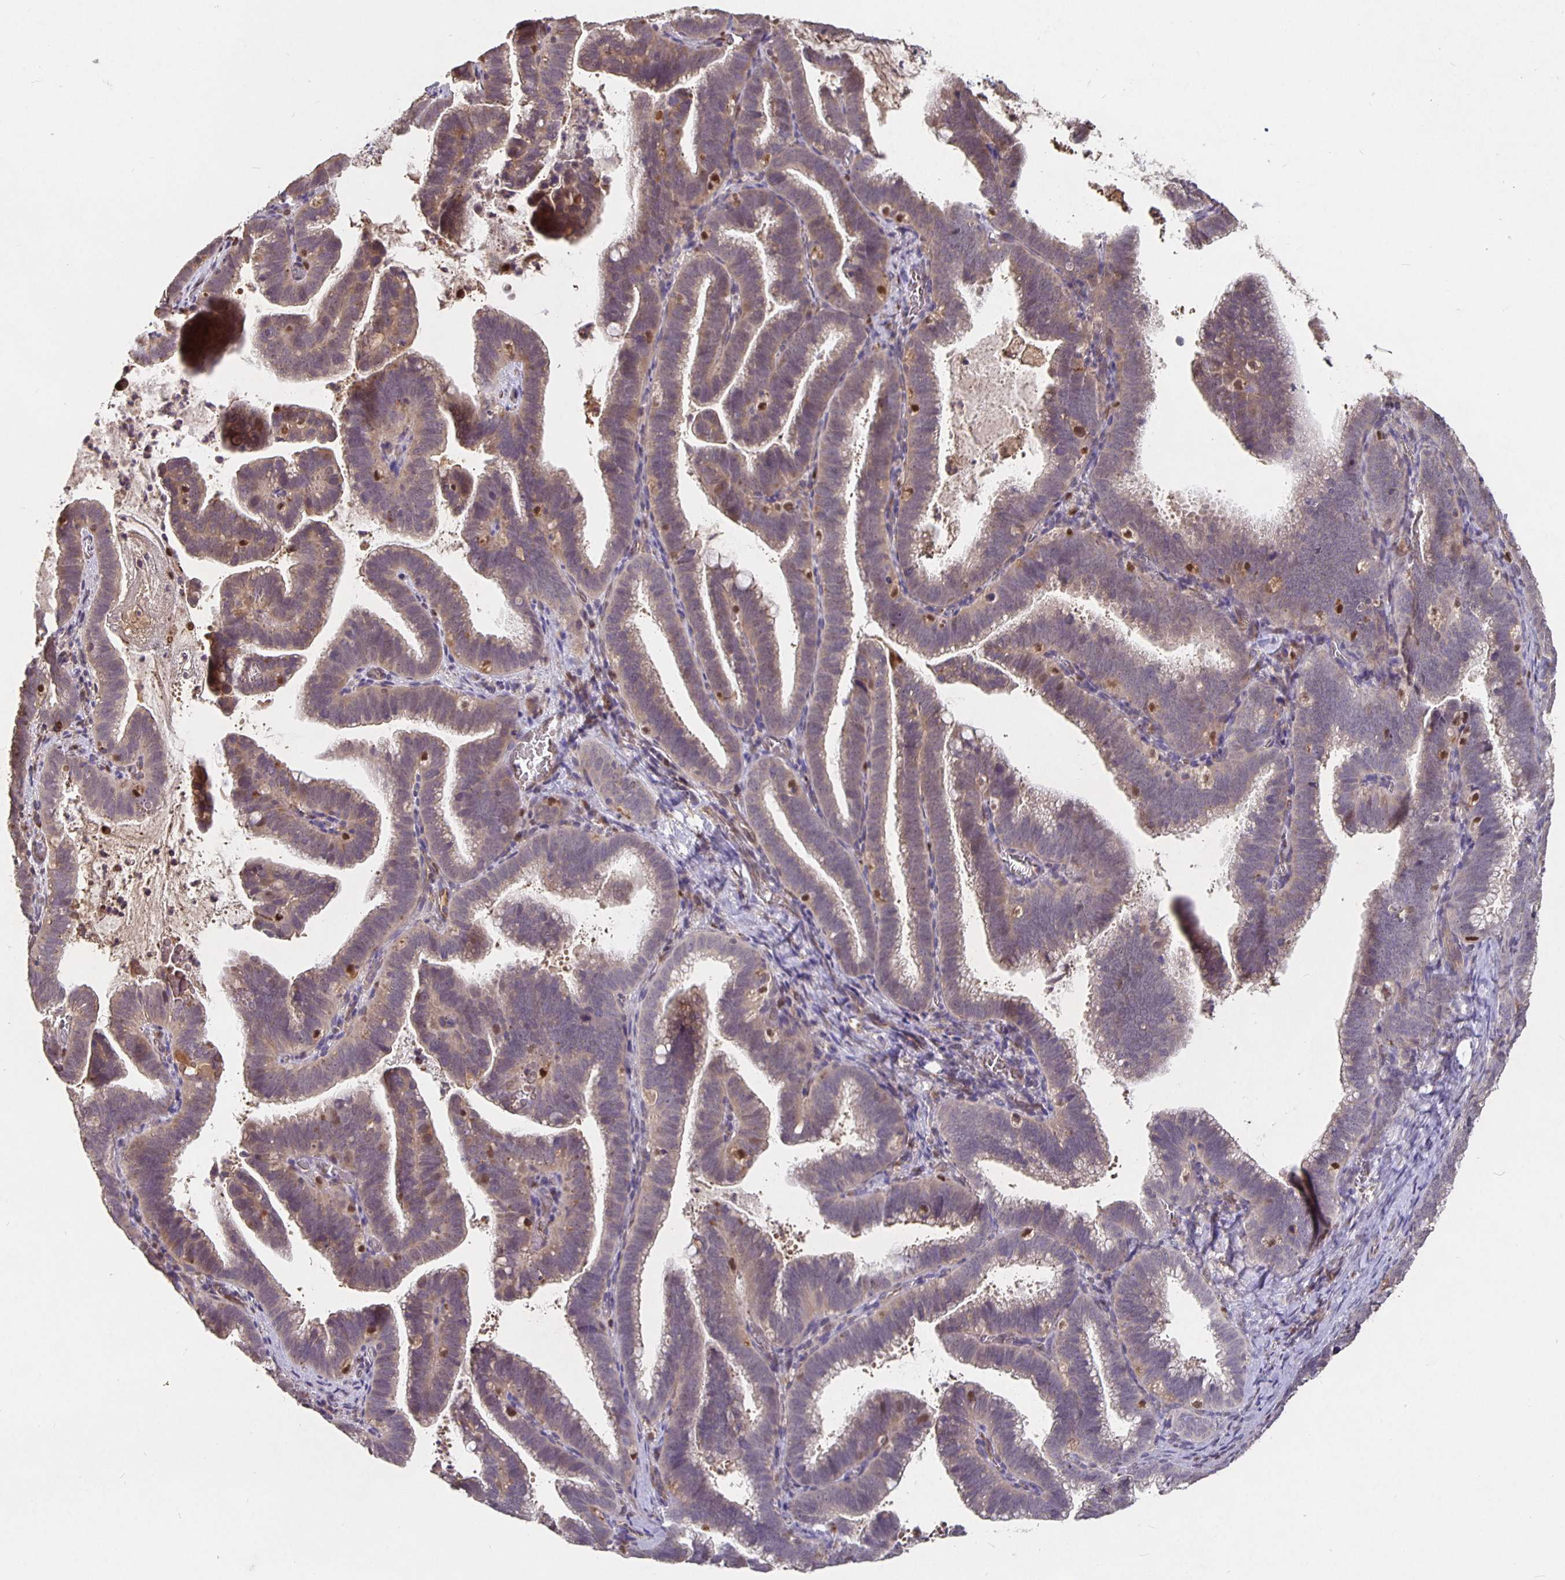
{"staining": {"intensity": "weak", "quantity": "25%-75%", "location": "cytoplasmic/membranous"}, "tissue": "cervical cancer", "cell_type": "Tumor cells", "image_type": "cancer", "snomed": [{"axis": "morphology", "description": "Adenocarcinoma, NOS"}, {"axis": "topography", "description": "Cervix"}], "caption": "A brown stain labels weak cytoplasmic/membranous positivity of a protein in cervical cancer tumor cells. The staining was performed using DAB (3,3'-diaminobenzidine) to visualize the protein expression in brown, while the nuclei were stained in blue with hematoxylin (Magnification: 20x).", "gene": "NOG", "patient": {"sex": "female", "age": 61}}